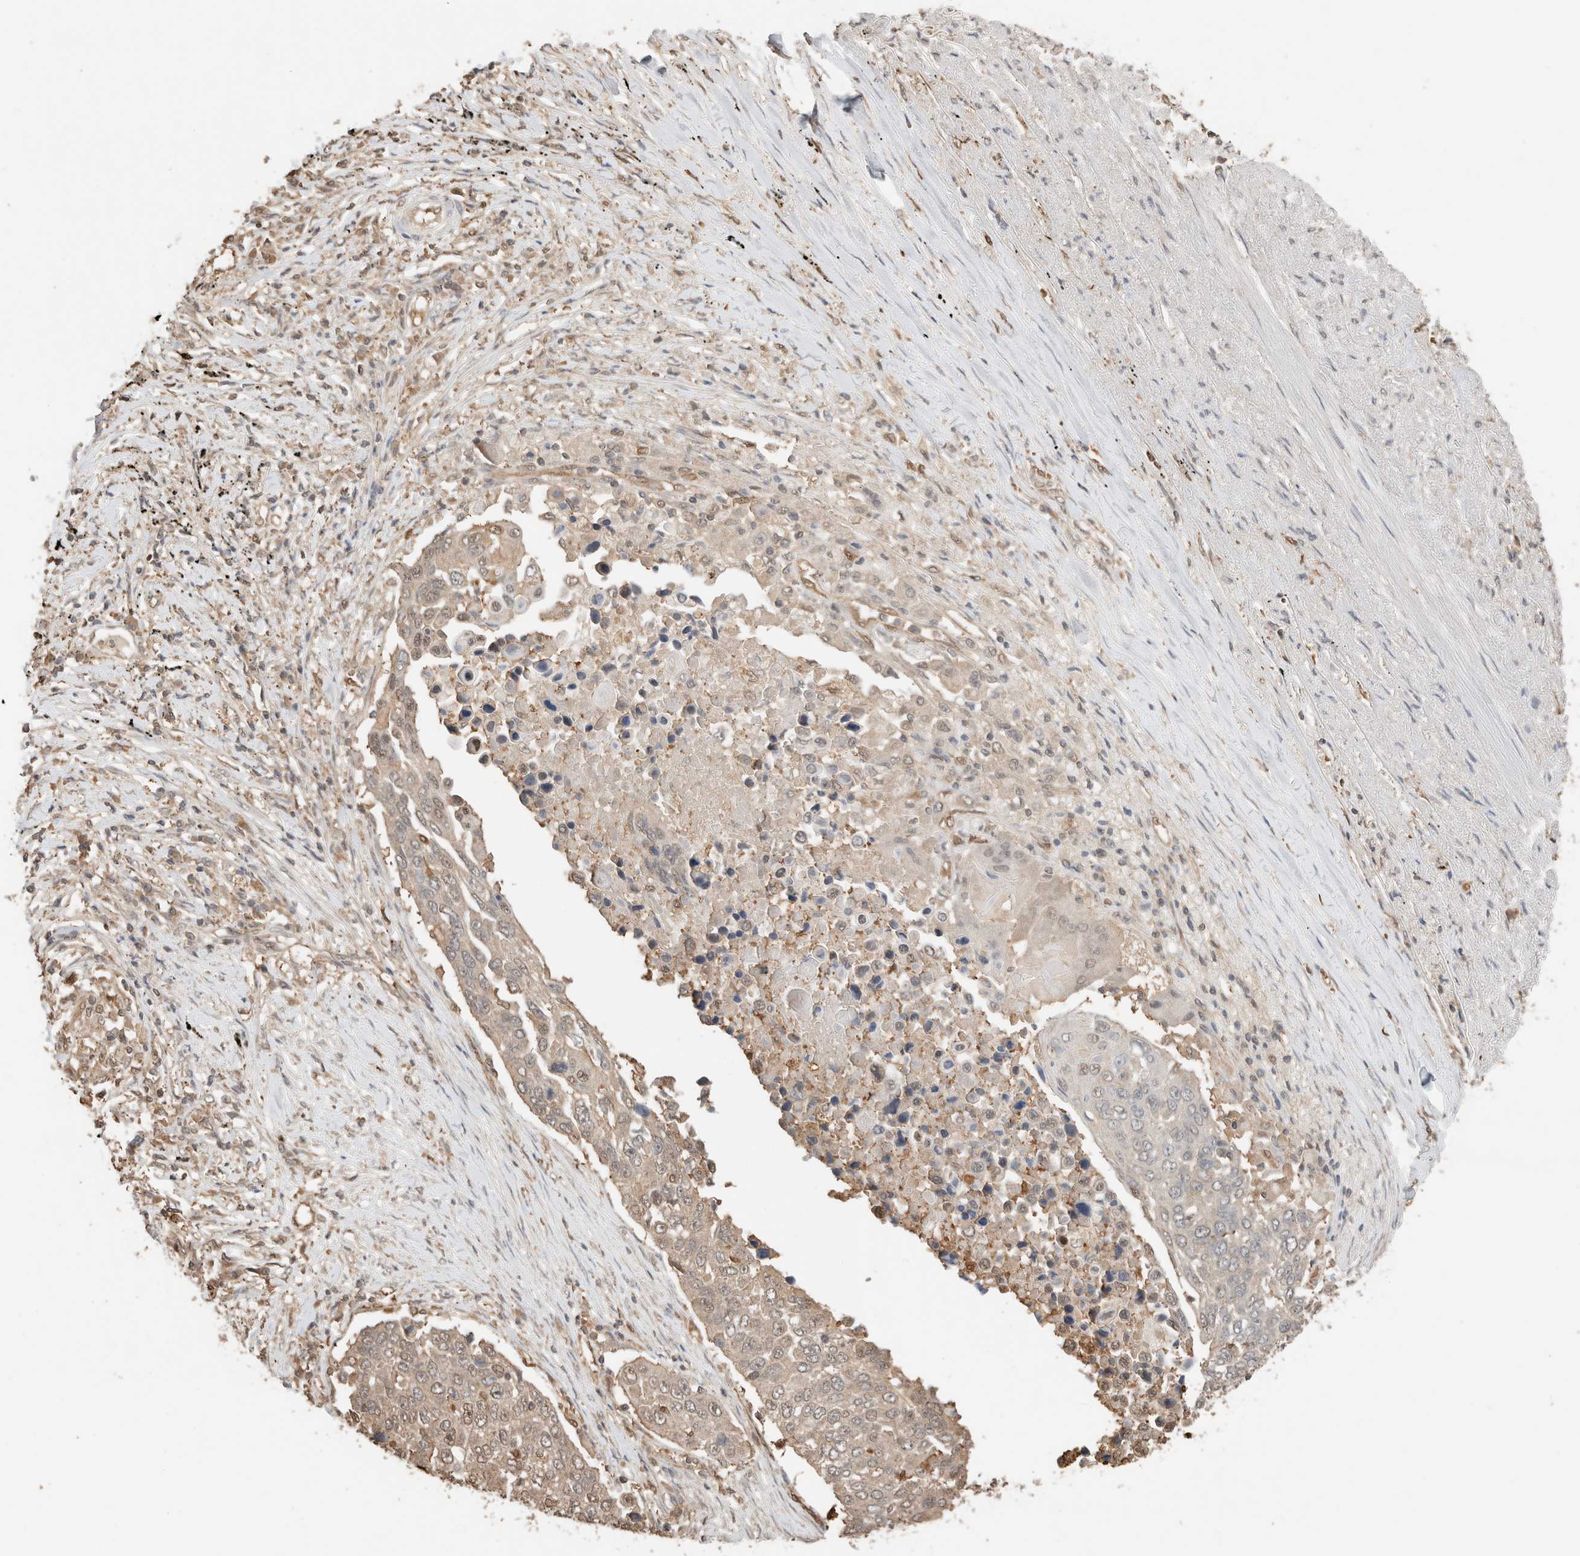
{"staining": {"intensity": "weak", "quantity": "<25%", "location": "nuclear"}, "tissue": "lung cancer", "cell_type": "Tumor cells", "image_type": "cancer", "snomed": [{"axis": "morphology", "description": "Squamous cell carcinoma, NOS"}, {"axis": "topography", "description": "Lung"}], "caption": "IHC of human lung cancer demonstrates no expression in tumor cells.", "gene": "YWHAH", "patient": {"sex": "male", "age": 66}}